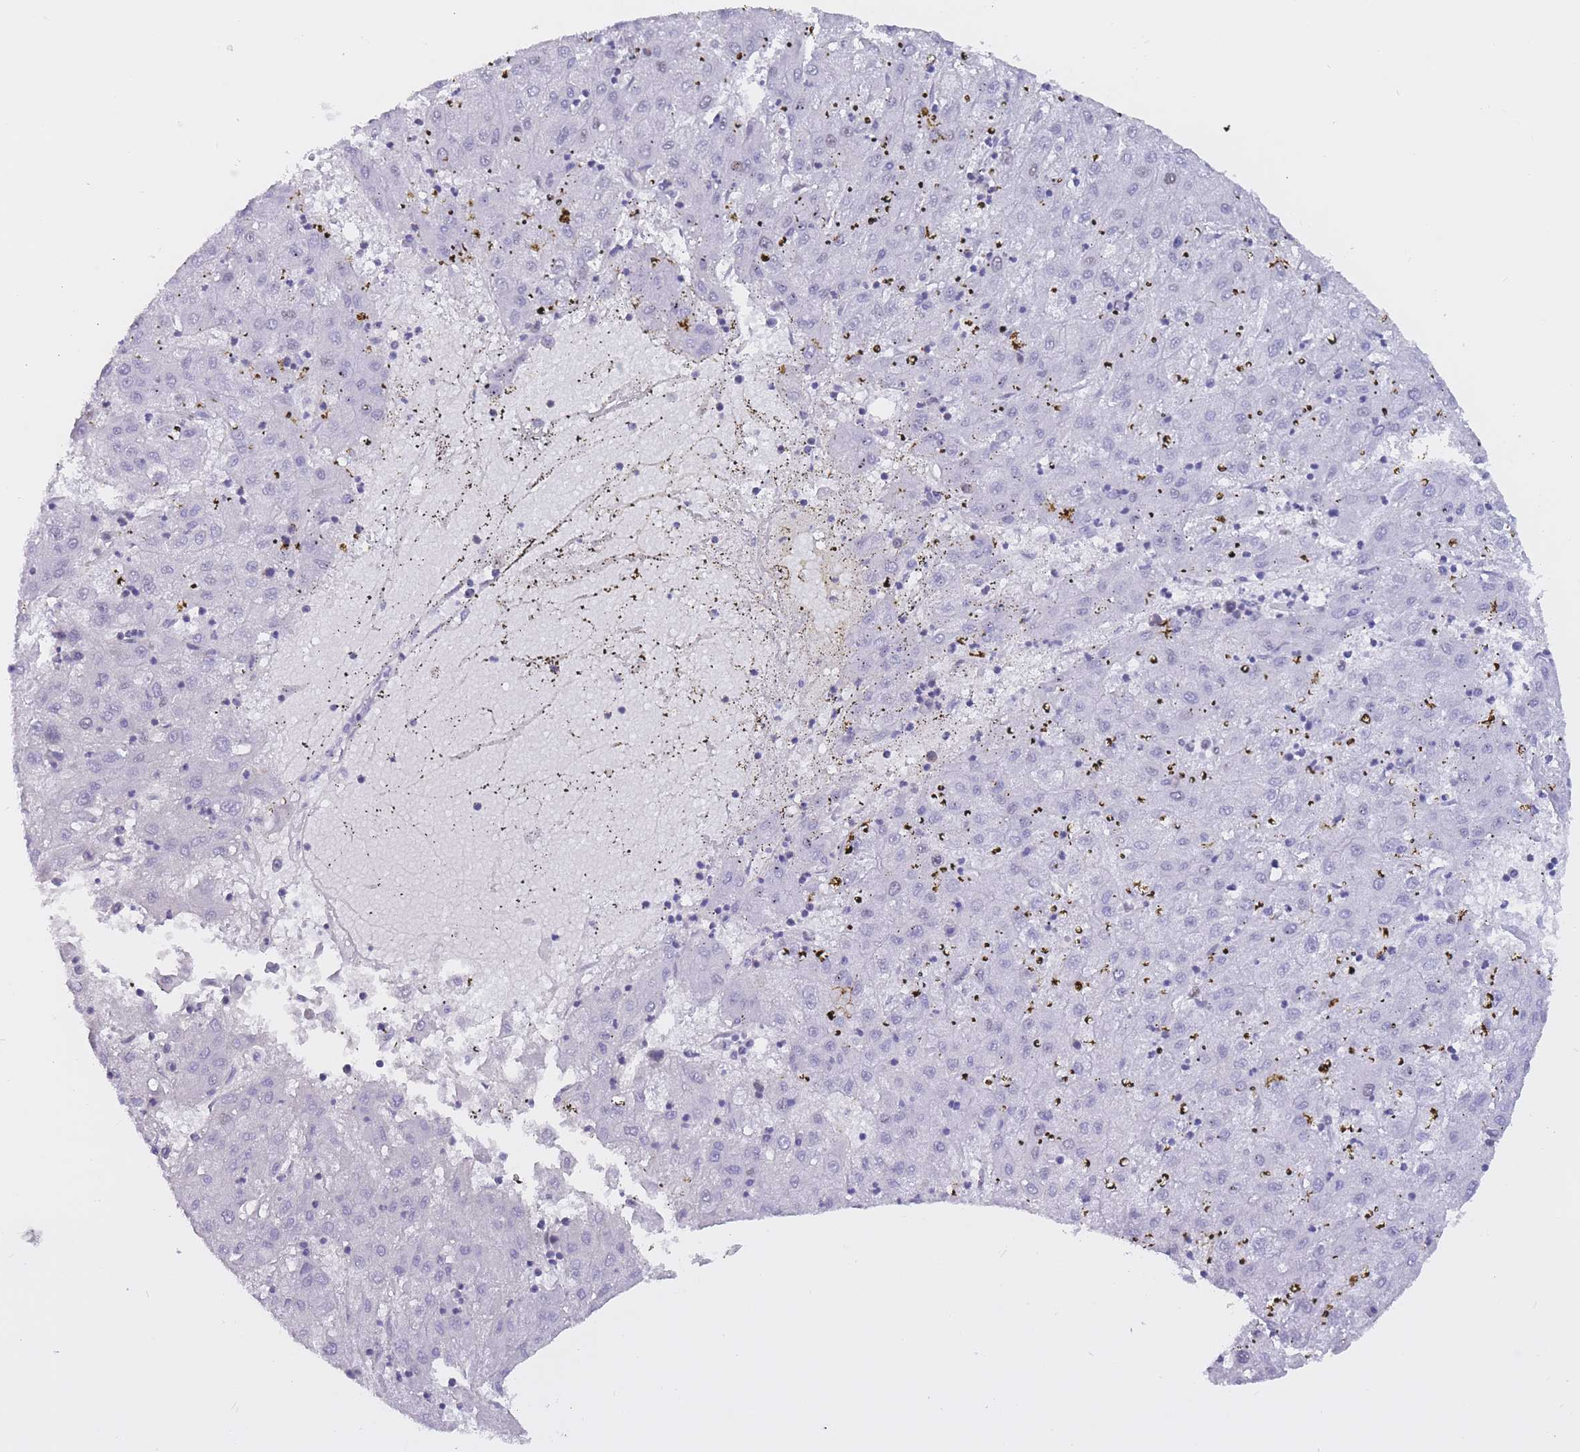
{"staining": {"intensity": "negative", "quantity": "none", "location": "none"}, "tissue": "liver cancer", "cell_type": "Tumor cells", "image_type": "cancer", "snomed": [{"axis": "morphology", "description": "Carcinoma, Hepatocellular, NOS"}, {"axis": "topography", "description": "Liver"}], "caption": "An IHC micrograph of liver cancer is shown. There is no staining in tumor cells of liver cancer.", "gene": "NASP", "patient": {"sex": "male", "age": 72}}